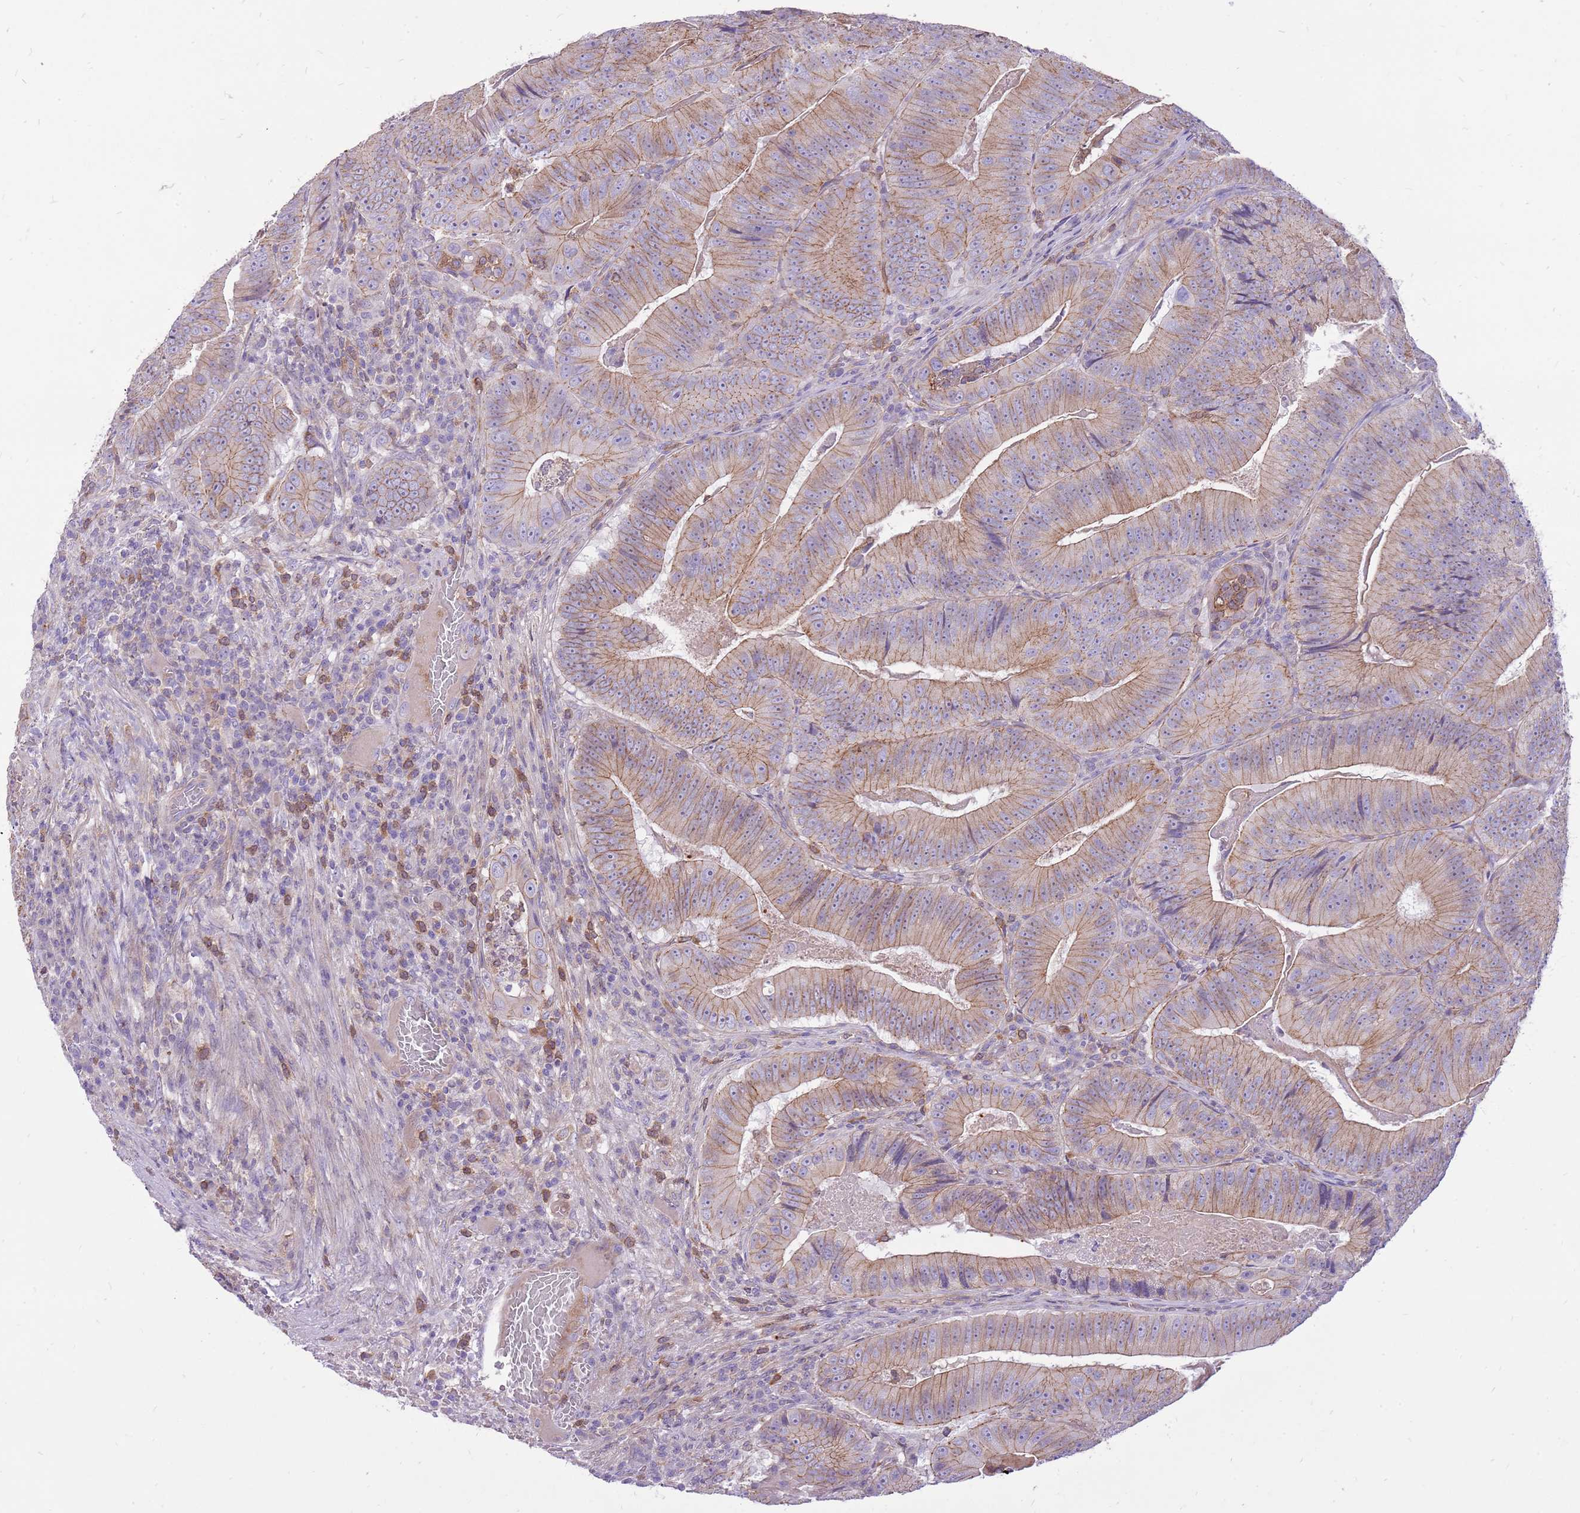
{"staining": {"intensity": "moderate", "quantity": "25%-75%", "location": "cytoplasmic/membranous"}, "tissue": "colorectal cancer", "cell_type": "Tumor cells", "image_type": "cancer", "snomed": [{"axis": "morphology", "description": "Adenocarcinoma, NOS"}, {"axis": "topography", "description": "Colon"}], "caption": "About 25%-75% of tumor cells in human adenocarcinoma (colorectal) show moderate cytoplasmic/membranous protein positivity as visualized by brown immunohistochemical staining.", "gene": "WDR90", "patient": {"sex": "female", "age": 86}}